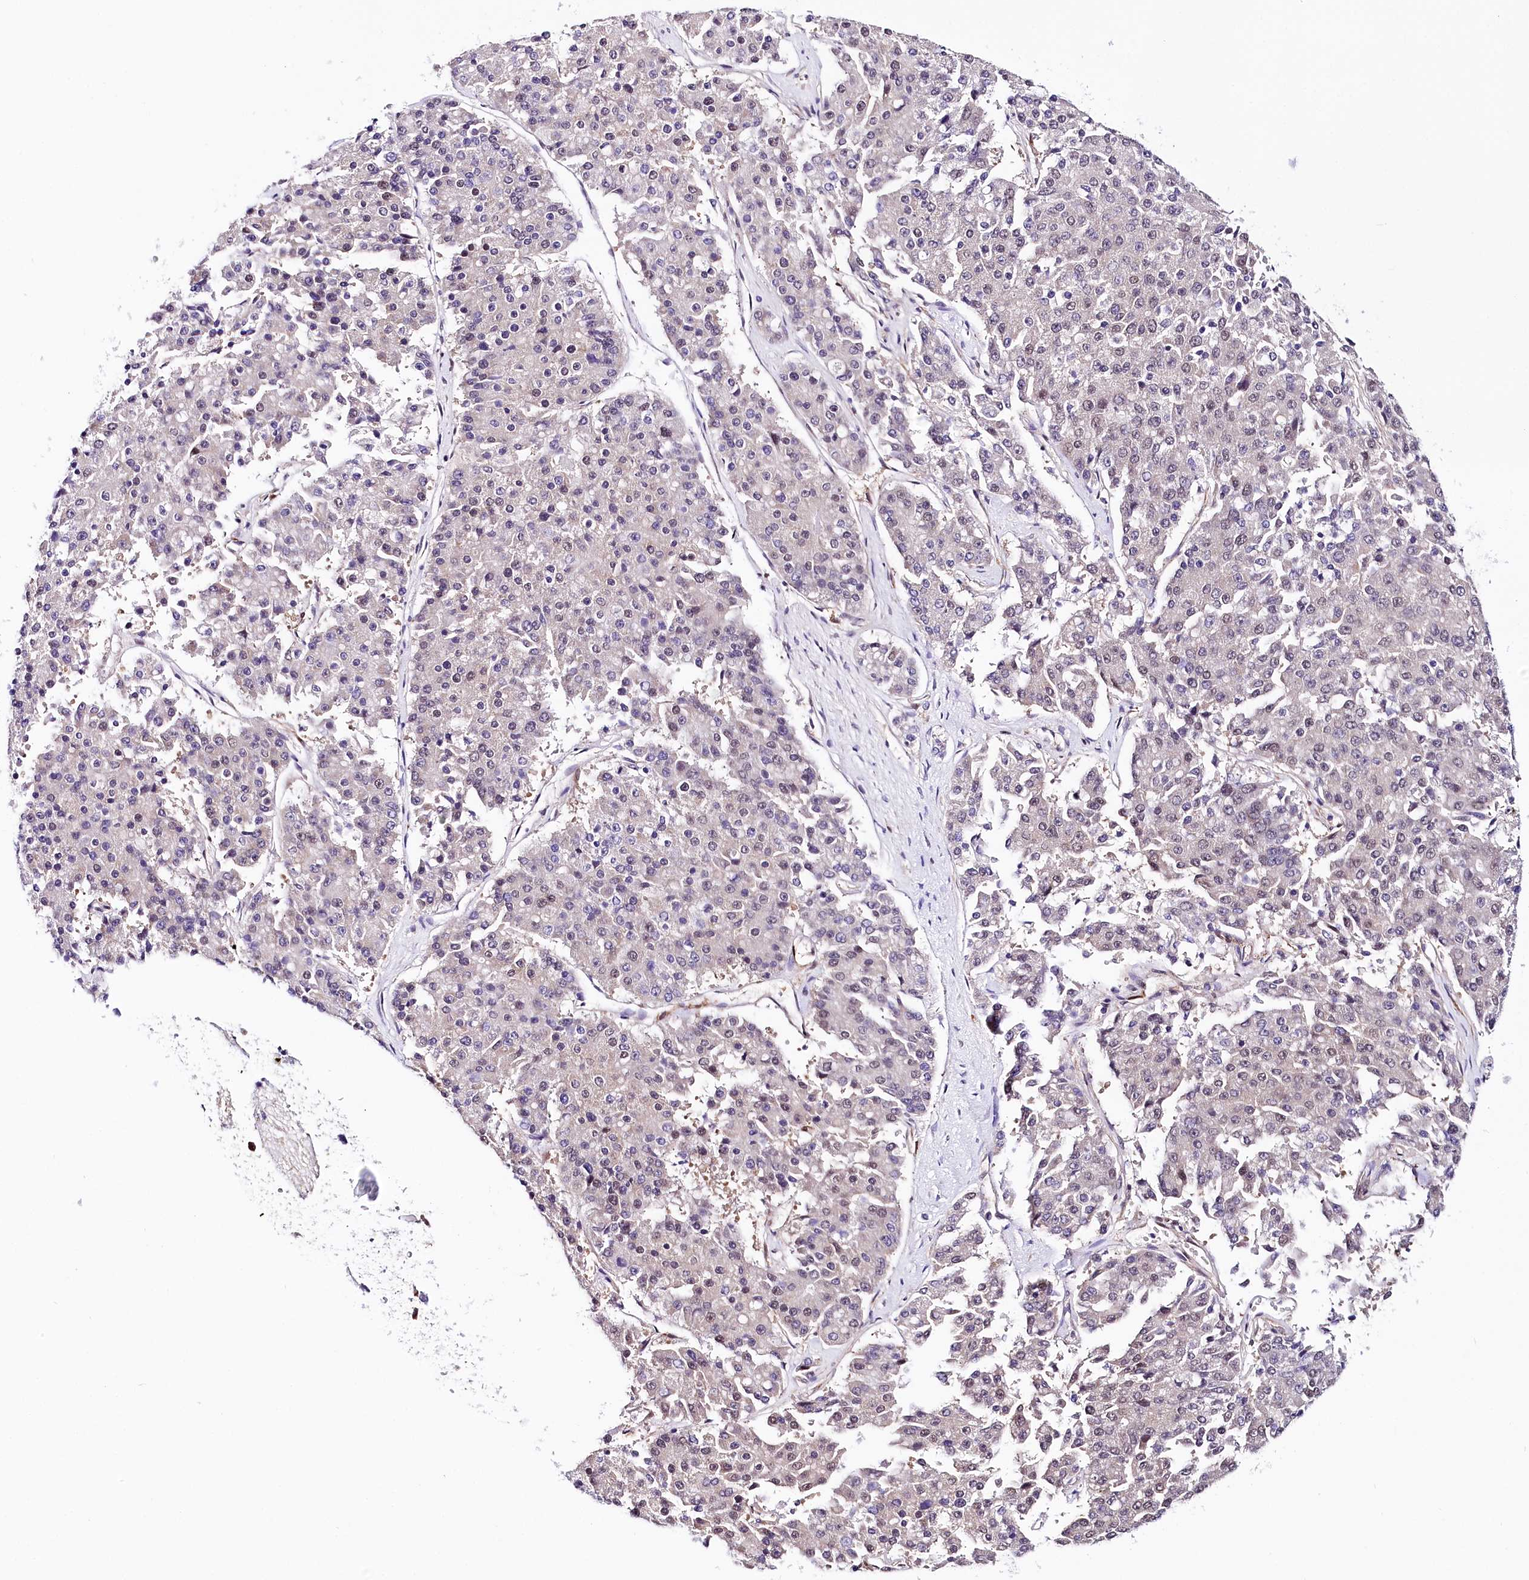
{"staining": {"intensity": "negative", "quantity": "none", "location": "none"}, "tissue": "pancreatic cancer", "cell_type": "Tumor cells", "image_type": "cancer", "snomed": [{"axis": "morphology", "description": "Adenocarcinoma, NOS"}, {"axis": "topography", "description": "Pancreas"}], "caption": "The histopathology image demonstrates no significant expression in tumor cells of pancreatic cancer.", "gene": "PPP2R5B", "patient": {"sex": "male", "age": 50}}